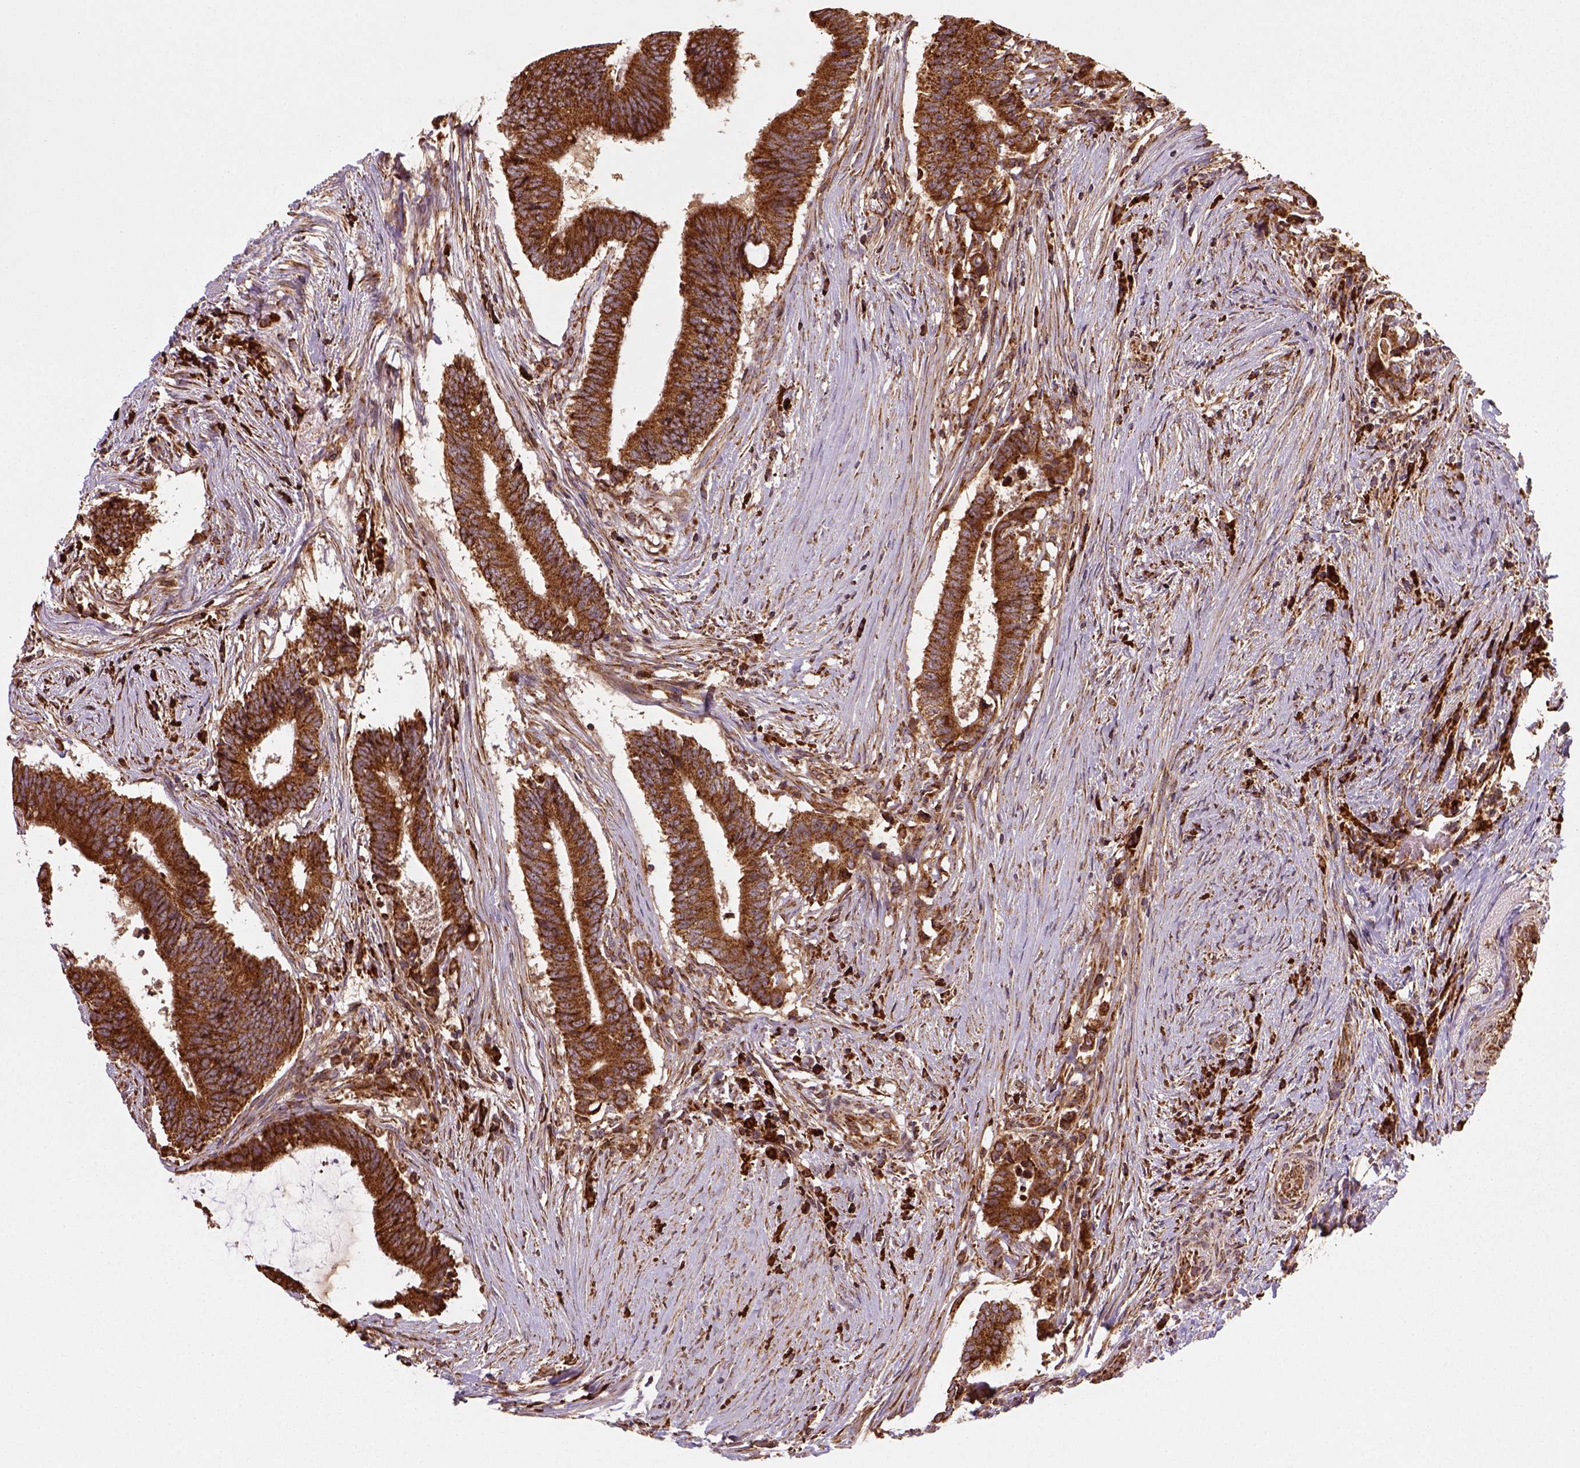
{"staining": {"intensity": "strong", "quantity": ">75%", "location": "cytoplasmic/membranous"}, "tissue": "colorectal cancer", "cell_type": "Tumor cells", "image_type": "cancer", "snomed": [{"axis": "morphology", "description": "Adenocarcinoma, NOS"}, {"axis": "topography", "description": "Colon"}], "caption": "Brown immunohistochemical staining in colorectal cancer (adenocarcinoma) demonstrates strong cytoplasmic/membranous expression in about >75% of tumor cells. (brown staining indicates protein expression, while blue staining denotes nuclei).", "gene": "MAPK8IP3", "patient": {"sex": "female", "age": 43}}